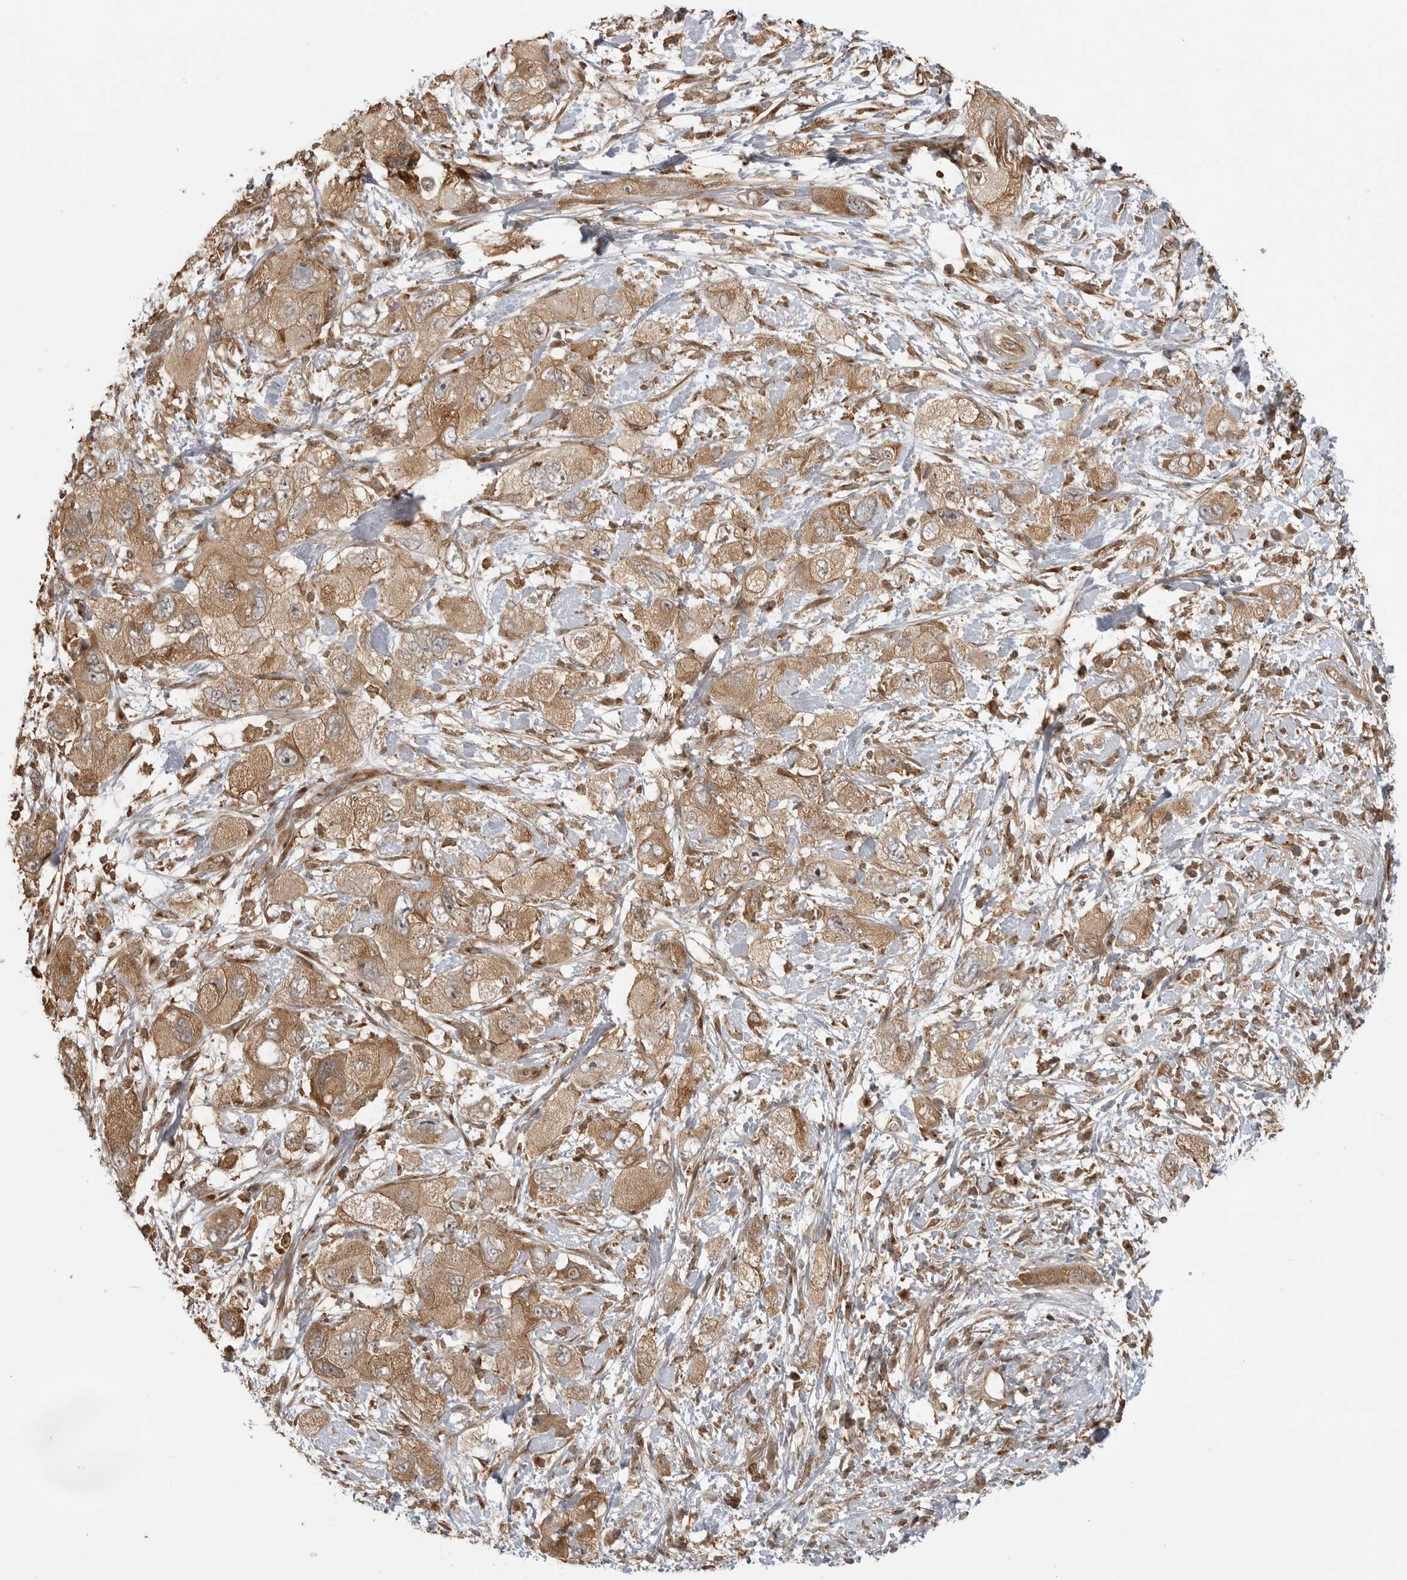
{"staining": {"intensity": "moderate", "quantity": ">75%", "location": "cytoplasmic/membranous"}, "tissue": "pancreatic cancer", "cell_type": "Tumor cells", "image_type": "cancer", "snomed": [{"axis": "morphology", "description": "Adenocarcinoma, NOS"}, {"axis": "topography", "description": "Pancreas"}], "caption": "DAB (3,3'-diaminobenzidine) immunohistochemical staining of pancreatic cancer exhibits moderate cytoplasmic/membranous protein staining in about >75% of tumor cells.", "gene": "FAT3", "patient": {"sex": "female", "age": 73}}